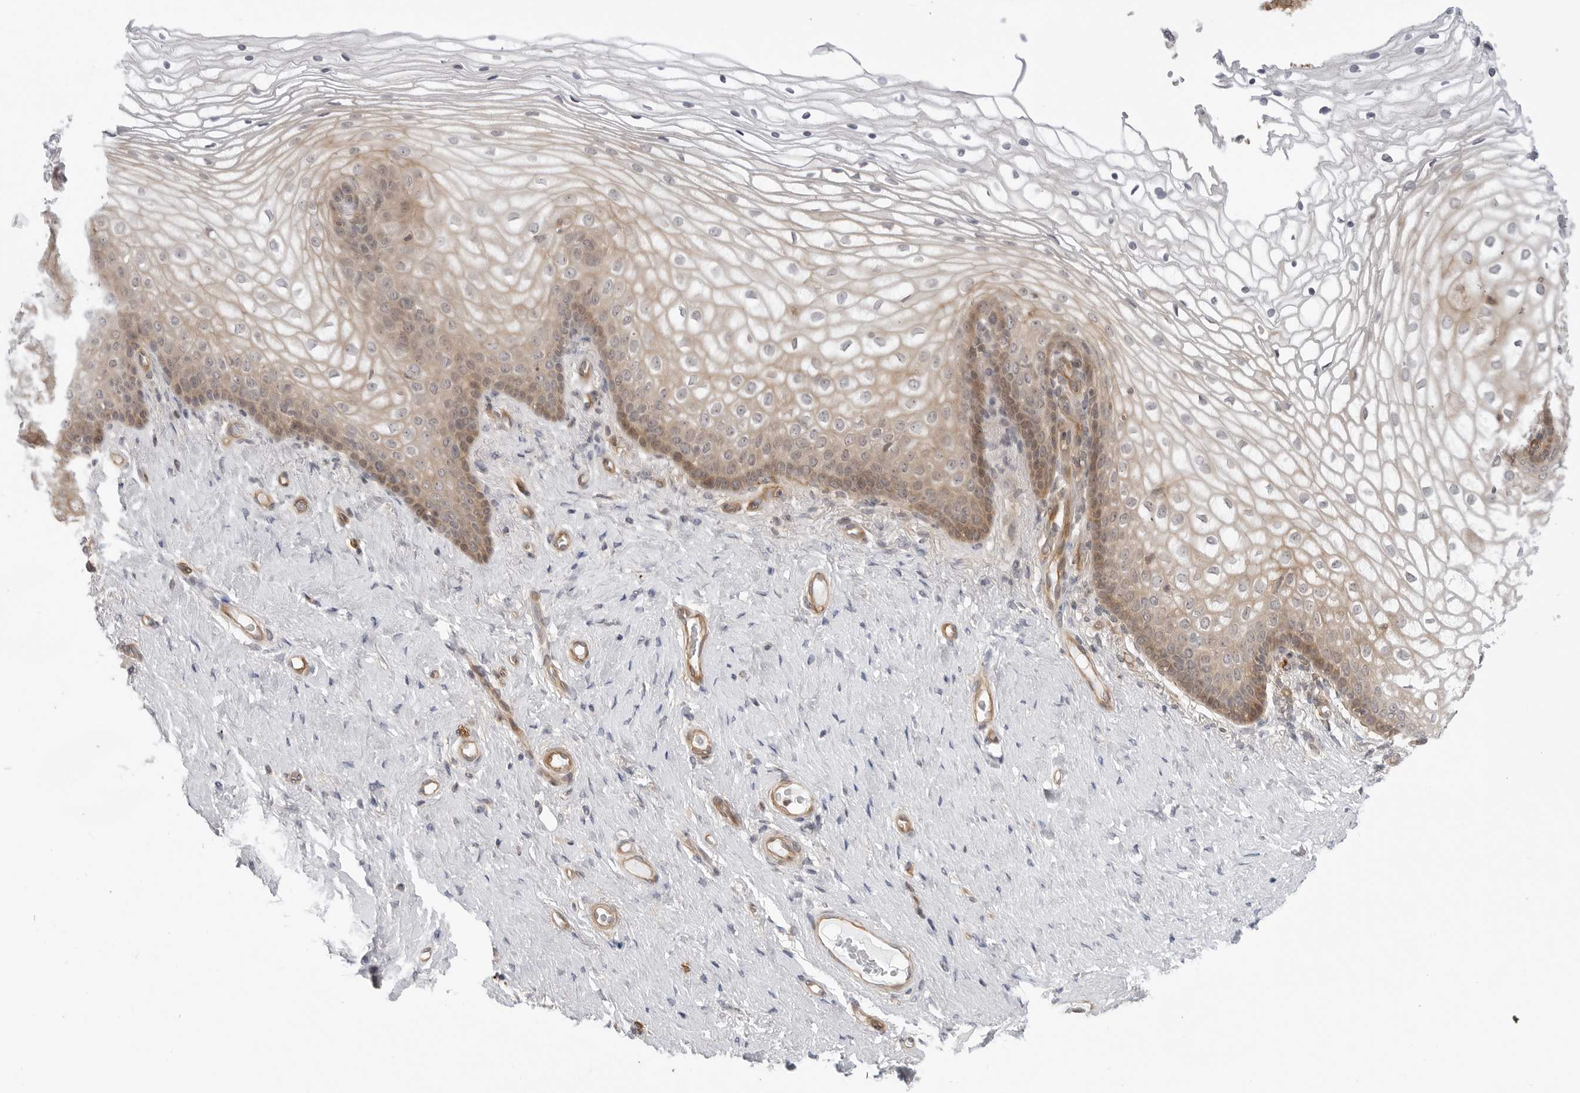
{"staining": {"intensity": "moderate", "quantity": "<25%", "location": "cytoplasmic/membranous"}, "tissue": "vagina", "cell_type": "Squamous epithelial cells", "image_type": "normal", "snomed": [{"axis": "morphology", "description": "Normal tissue, NOS"}, {"axis": "topography", "description": "Vagina"}], "caption": "Protein expression analysis of normal human vagina reveals moderate cytoplasmic/membranous expression in about <25% of squamous epithelial cells. The staining is performed using DAB brown chromogen to label protein expression. The nuclei are counter-stained blue using hematoxylin.", "gene": "STXBP3", "patient": {"sex": "female", "age": 60}}